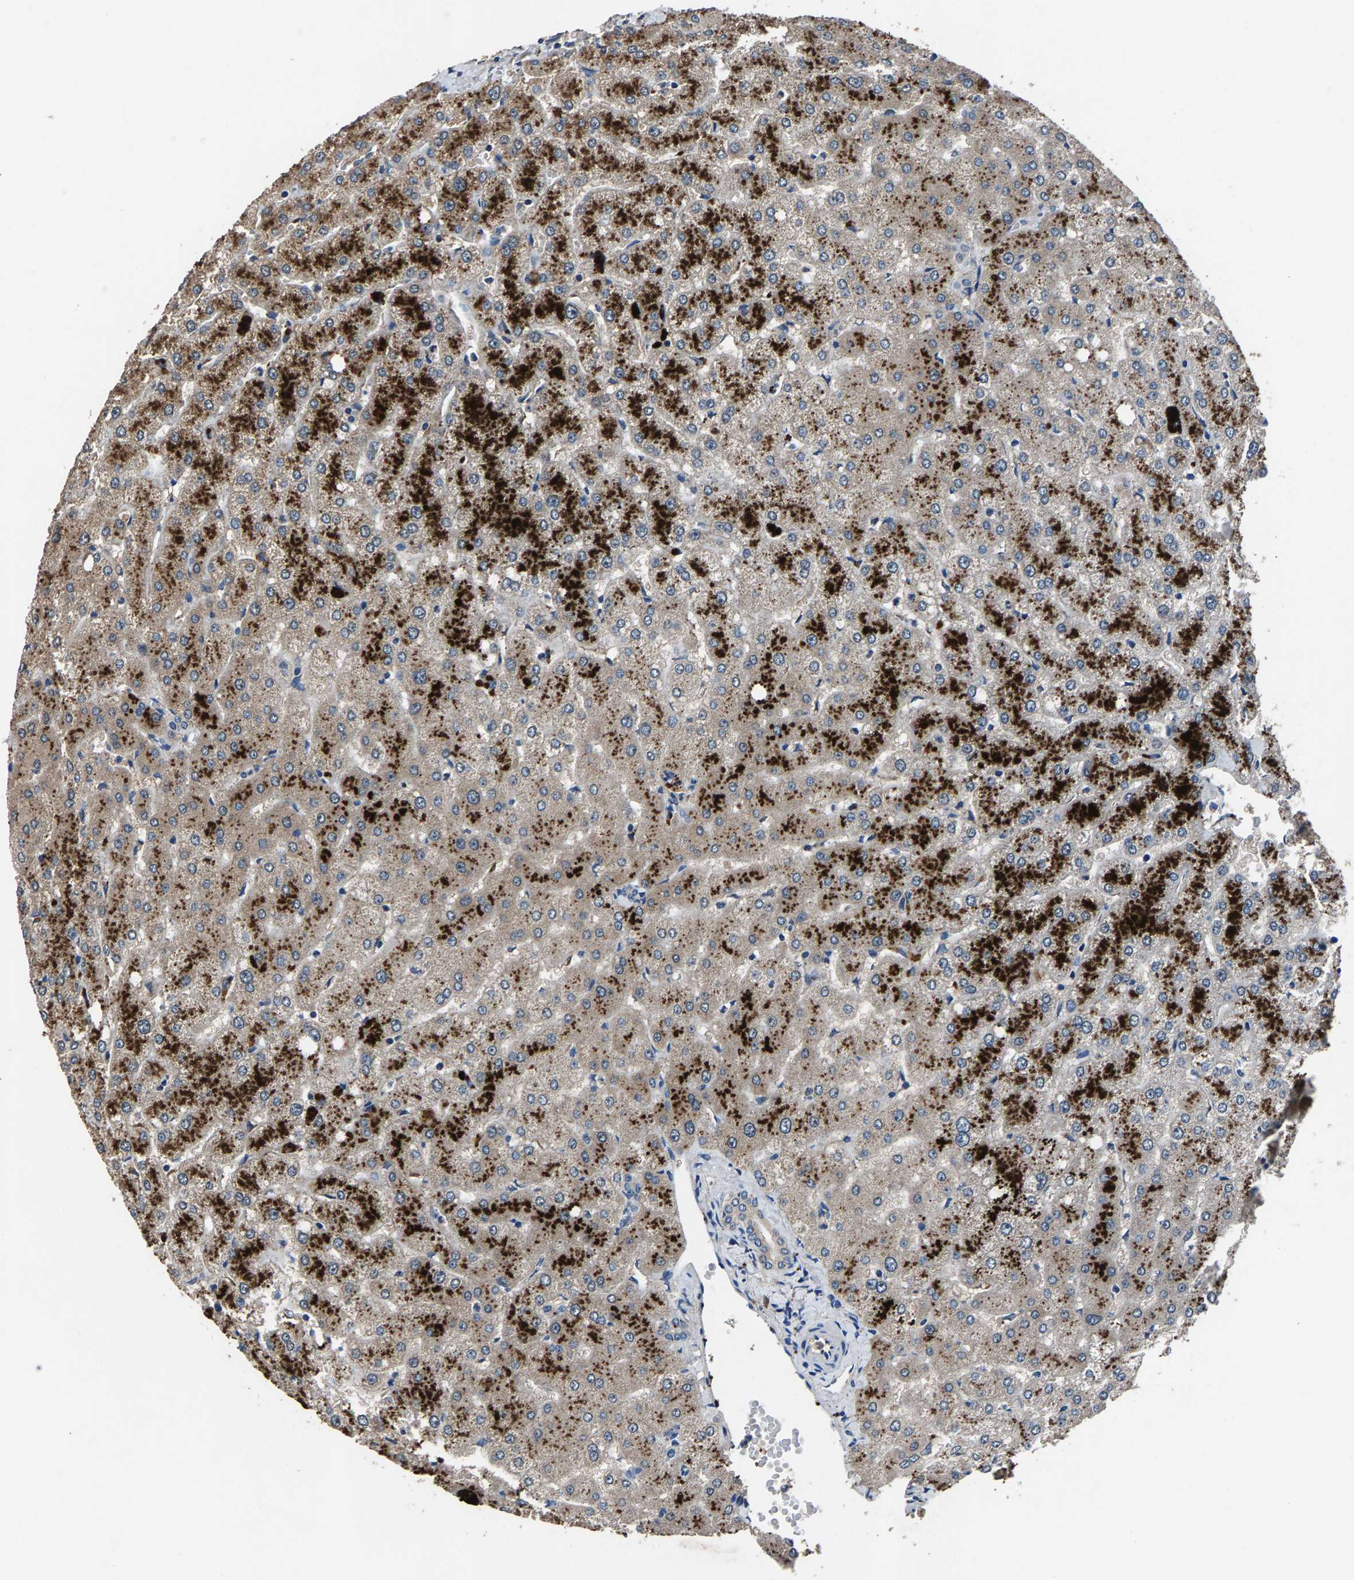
{"staining": {"intensity": "negative", "quantity": "none", "location": "none"}, "tissue": "liver", "cell_type": "Cholangiocytes", "image_type": "normal", "snomed": [{"axis": "morphology", "description": "Normal tissue, NOS"}, {"axis": "topography", "description": "Liver"}], "caption": "The photomicrograph exhibits no staining of cholangiocytes in benign liver.", "gene": "PRXL2C", "patient": {"sex": "female", "age": 54}}